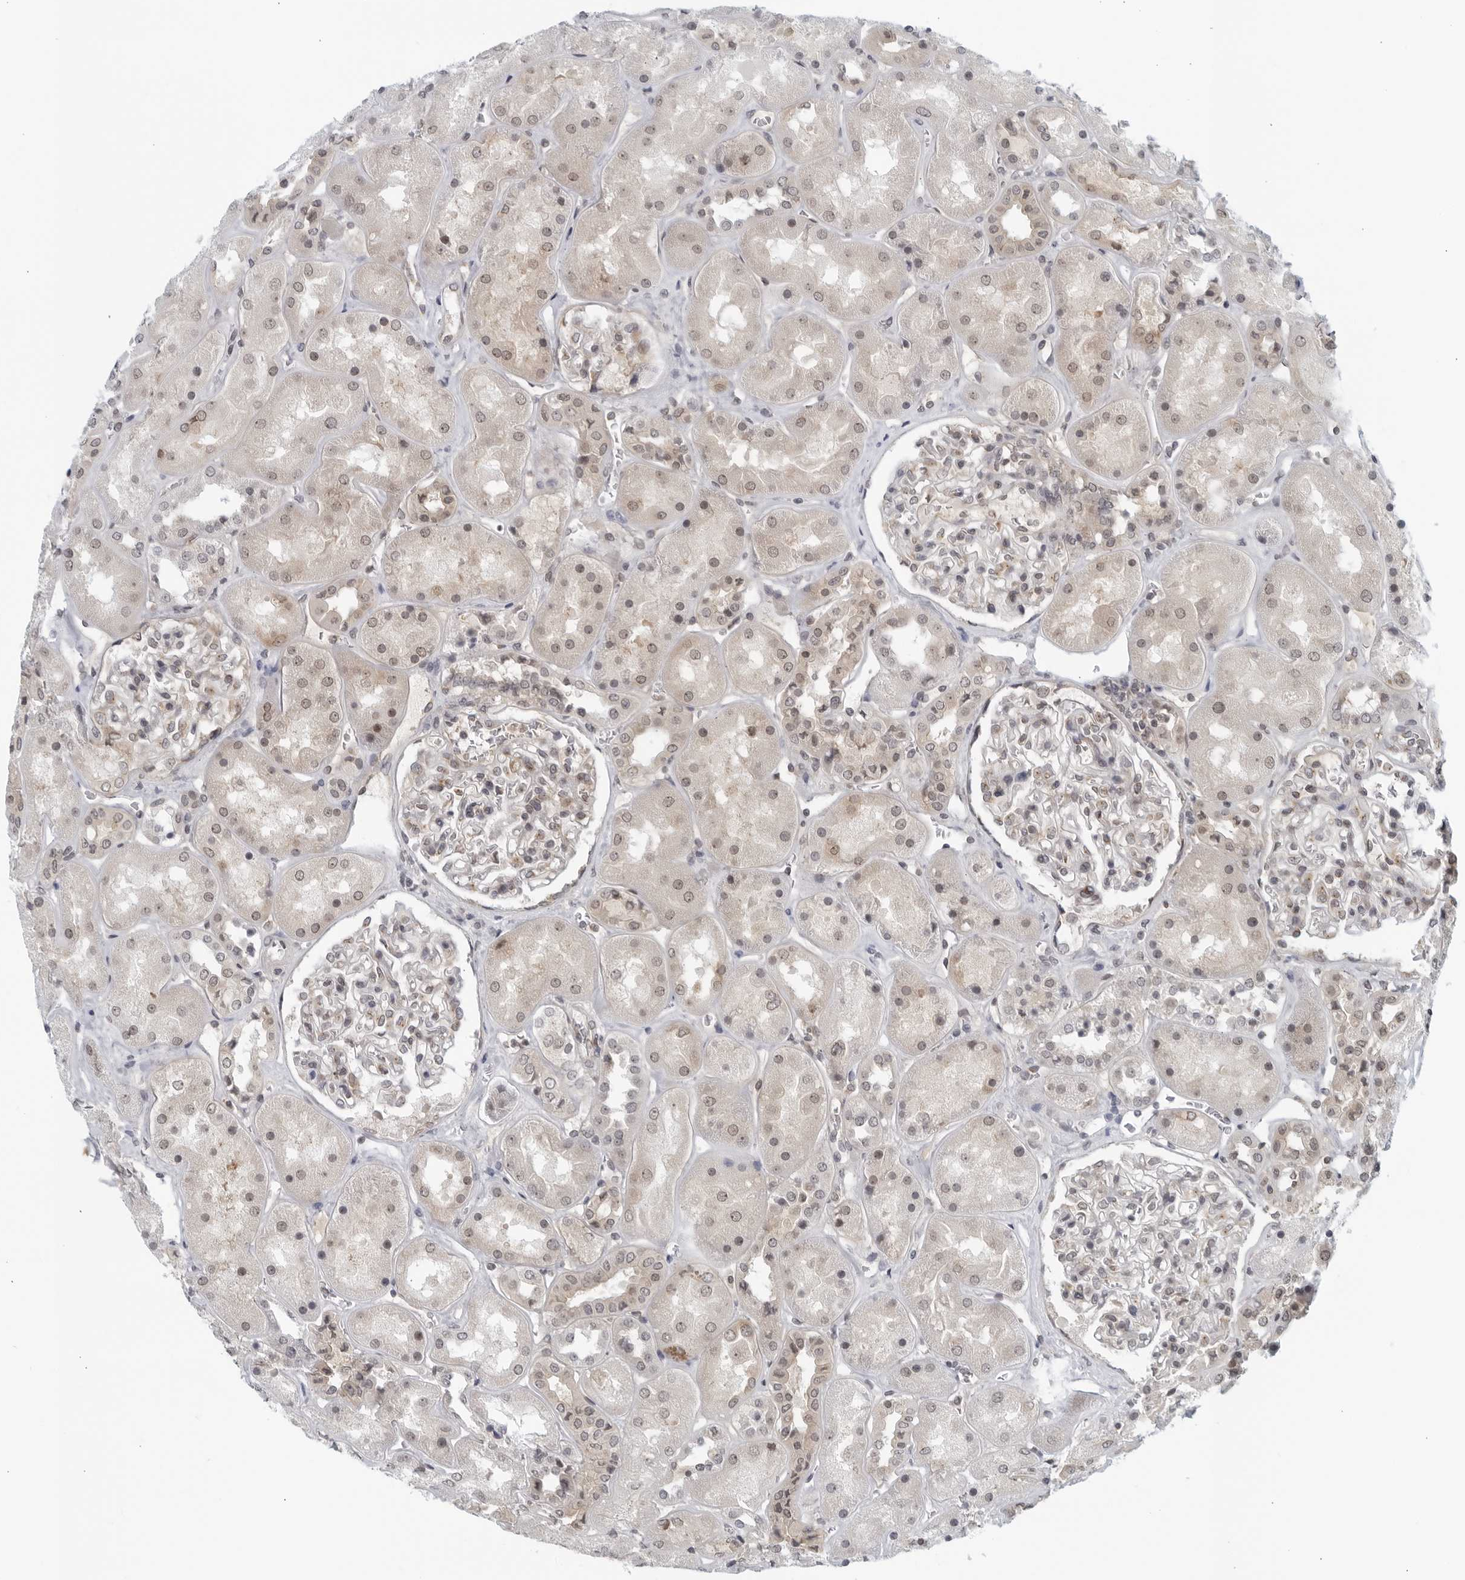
{"staining": {"intensity": "weak", "quantity": "25%-75%", "location": "nuclear"}, "tissue": "kidney", "cell_type": "Cells in glomeruli", "image_type": "normal", "snomed": [{"axis": "morphology", "description": "Normal tissue, NOS"}, {"axis": "topography", "description": "Kidney"}], "caption": "Immunohistochemical staining of normal human kidney displays low levels of weak nuclear positivity in approximately 25%-75% of cells in glomeruli.", "gene": "RC3H1", "patient": {"sex": "male", "age": 70}}